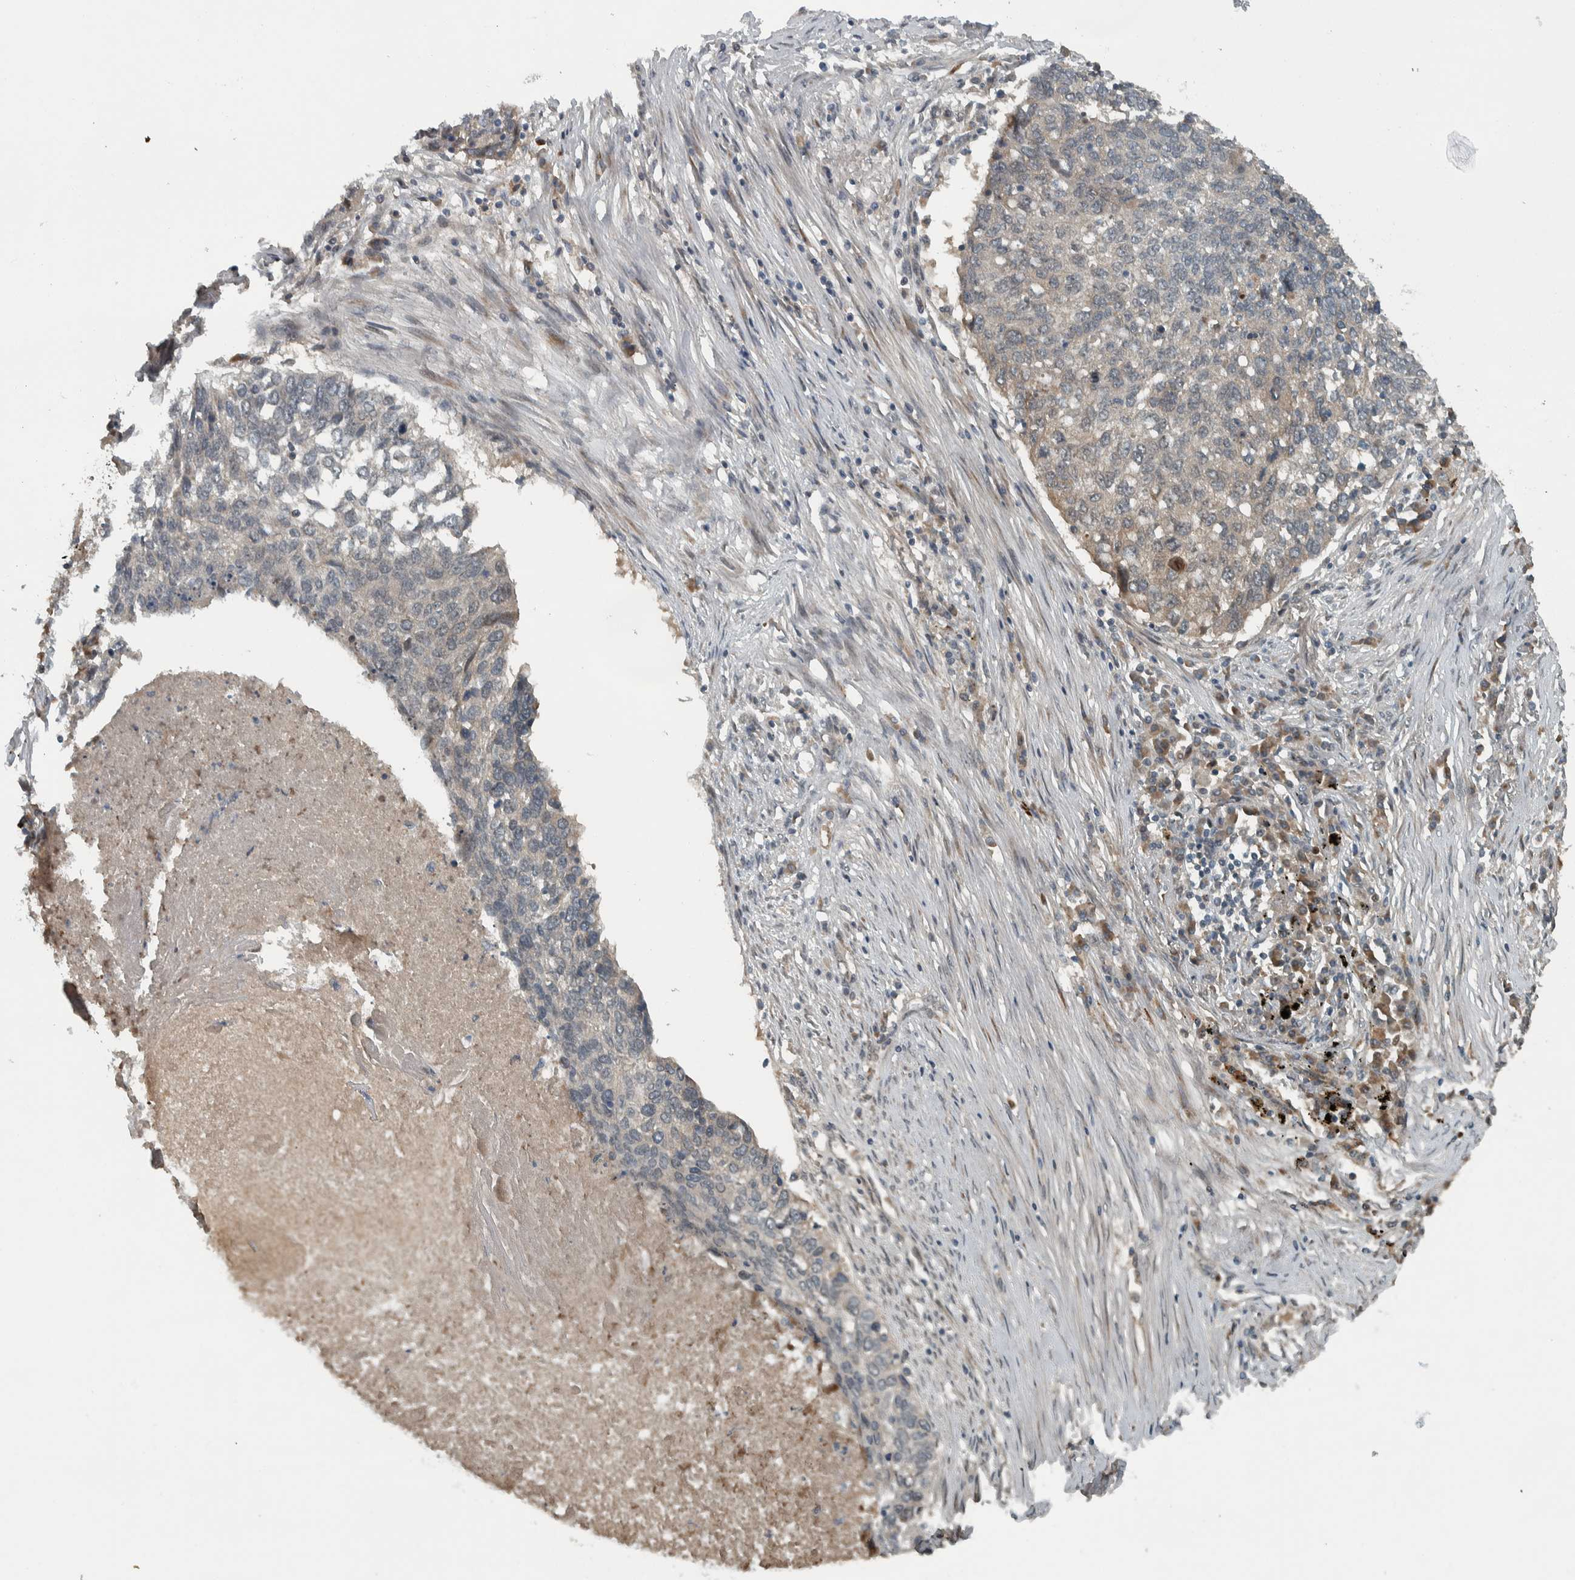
{"staining": {"intensity": "weak", "quantity": "<25%", "location": "cytoplasmic/membranous,nuclear"}, "tissue": "lung cancer", "cell_type": "Tumor cells", "image_type": "cancer", "snomed": [{"axis": "morphology", "description": "Squamous cell carcinoma, NOS"}, {"axis": "topography", "description": "Lung"}], "caption": "Micrograph shows no protein expression in tumor cells of lung cancer (squamous cell carcinoma) tissue.", "gene": "XPO5", "patient": {"sex": "female", "age": 63}}